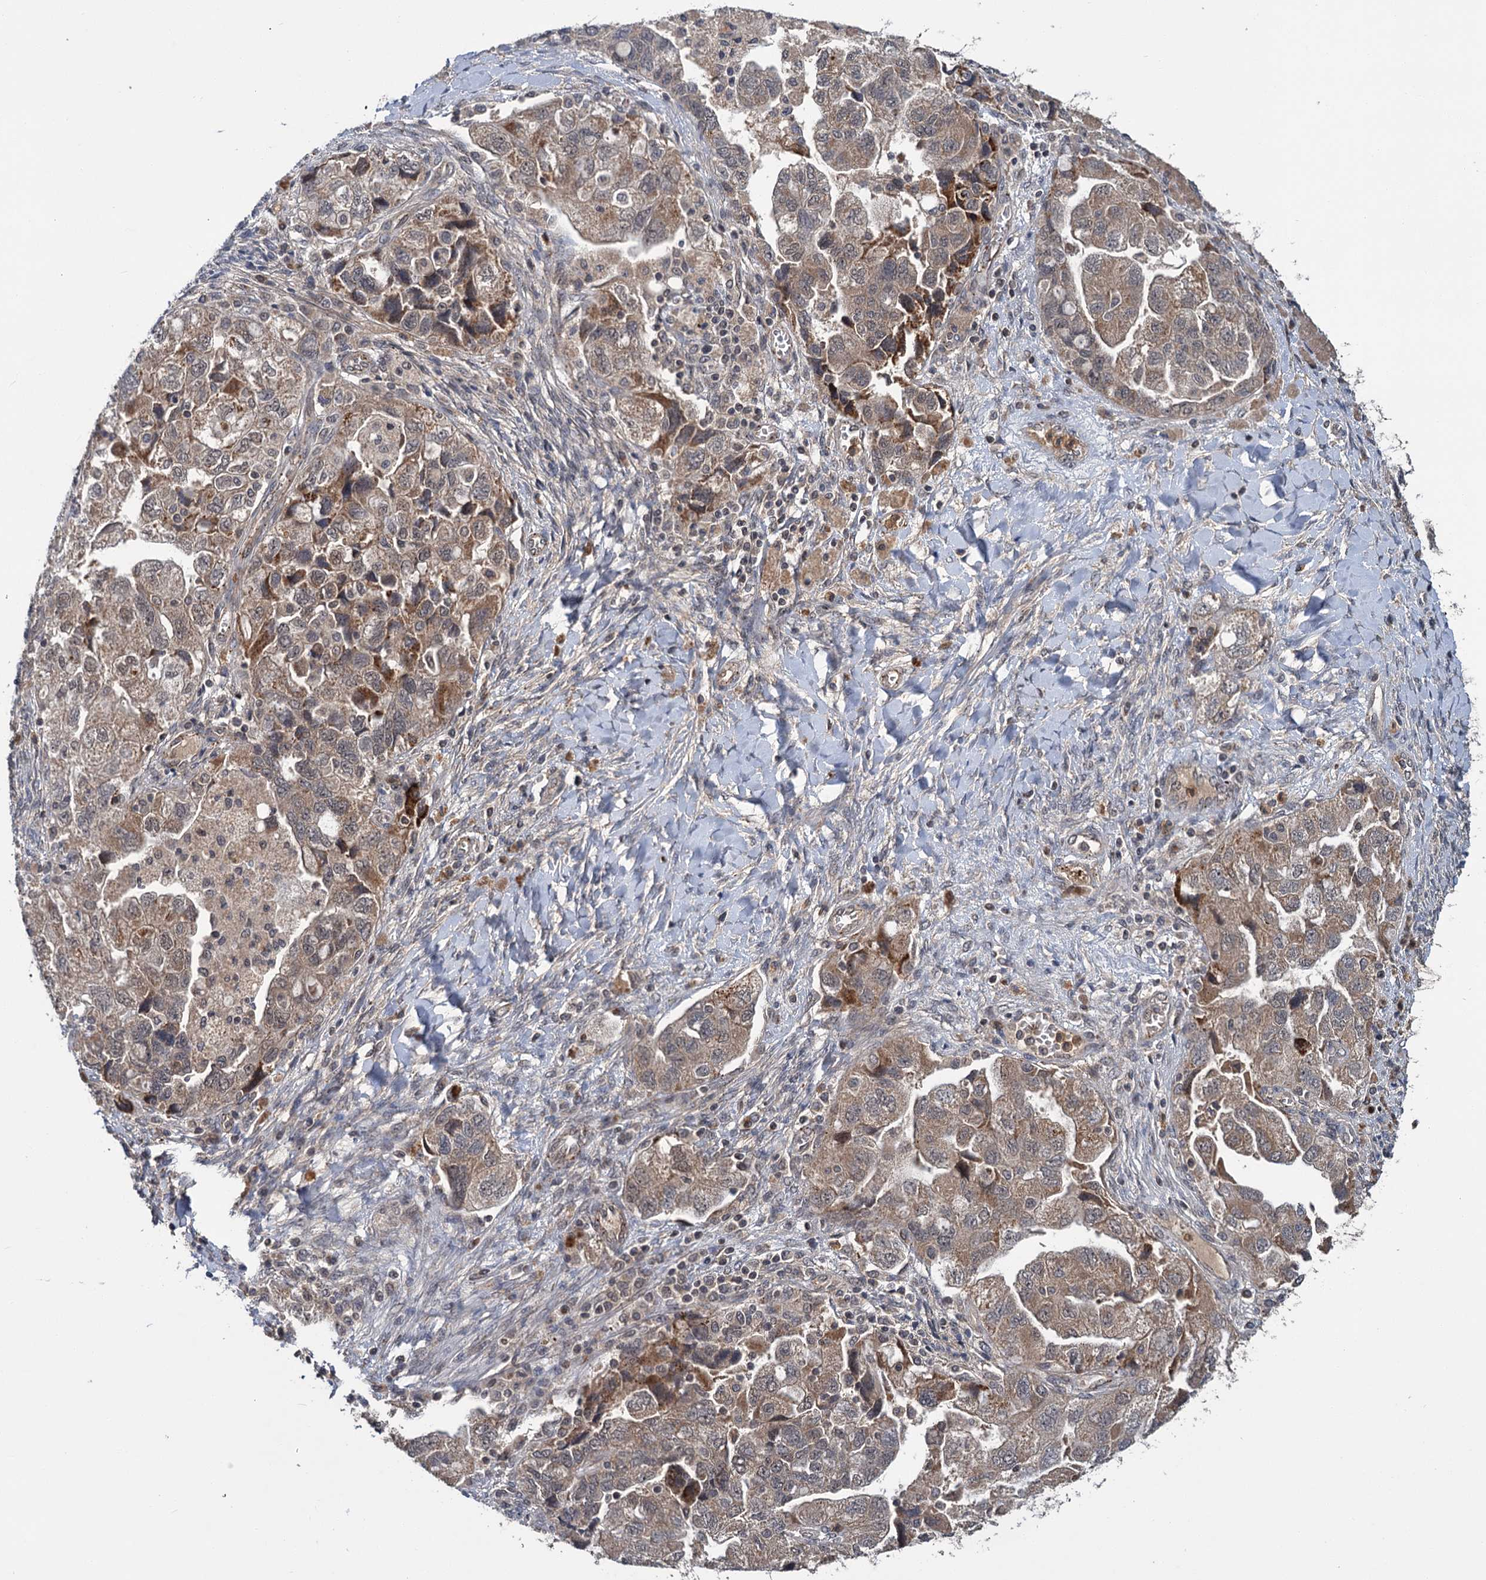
{"staining": {"intensity": "moderate", "quantity": ">75%", "location": "cytoplasmic/membranous,nuclear"}, "tissue": "ovarian cancer", "cell_type": "Tumor cells", "image_type": "cancer", "snomed": [{"axis": "morphology", "description": "Carcinoma, NOS"}, {"axis": "morphology", "description": "Cystadenocarcinoma, serous, NOS"}, {"axis": "topography", "description": "Ovary"}], "caption": "DAB (3,3'-diaminobenzidine) immunohistochemical staining of serous cystadenocarcinoma (ovarian) exhibits moderate cytoplasmic/membranous and nuclear protein positivity in approximately >75% of tumor cells.", "gene": "KANSL2", "patient": {"sex": "female", "age": 69}}